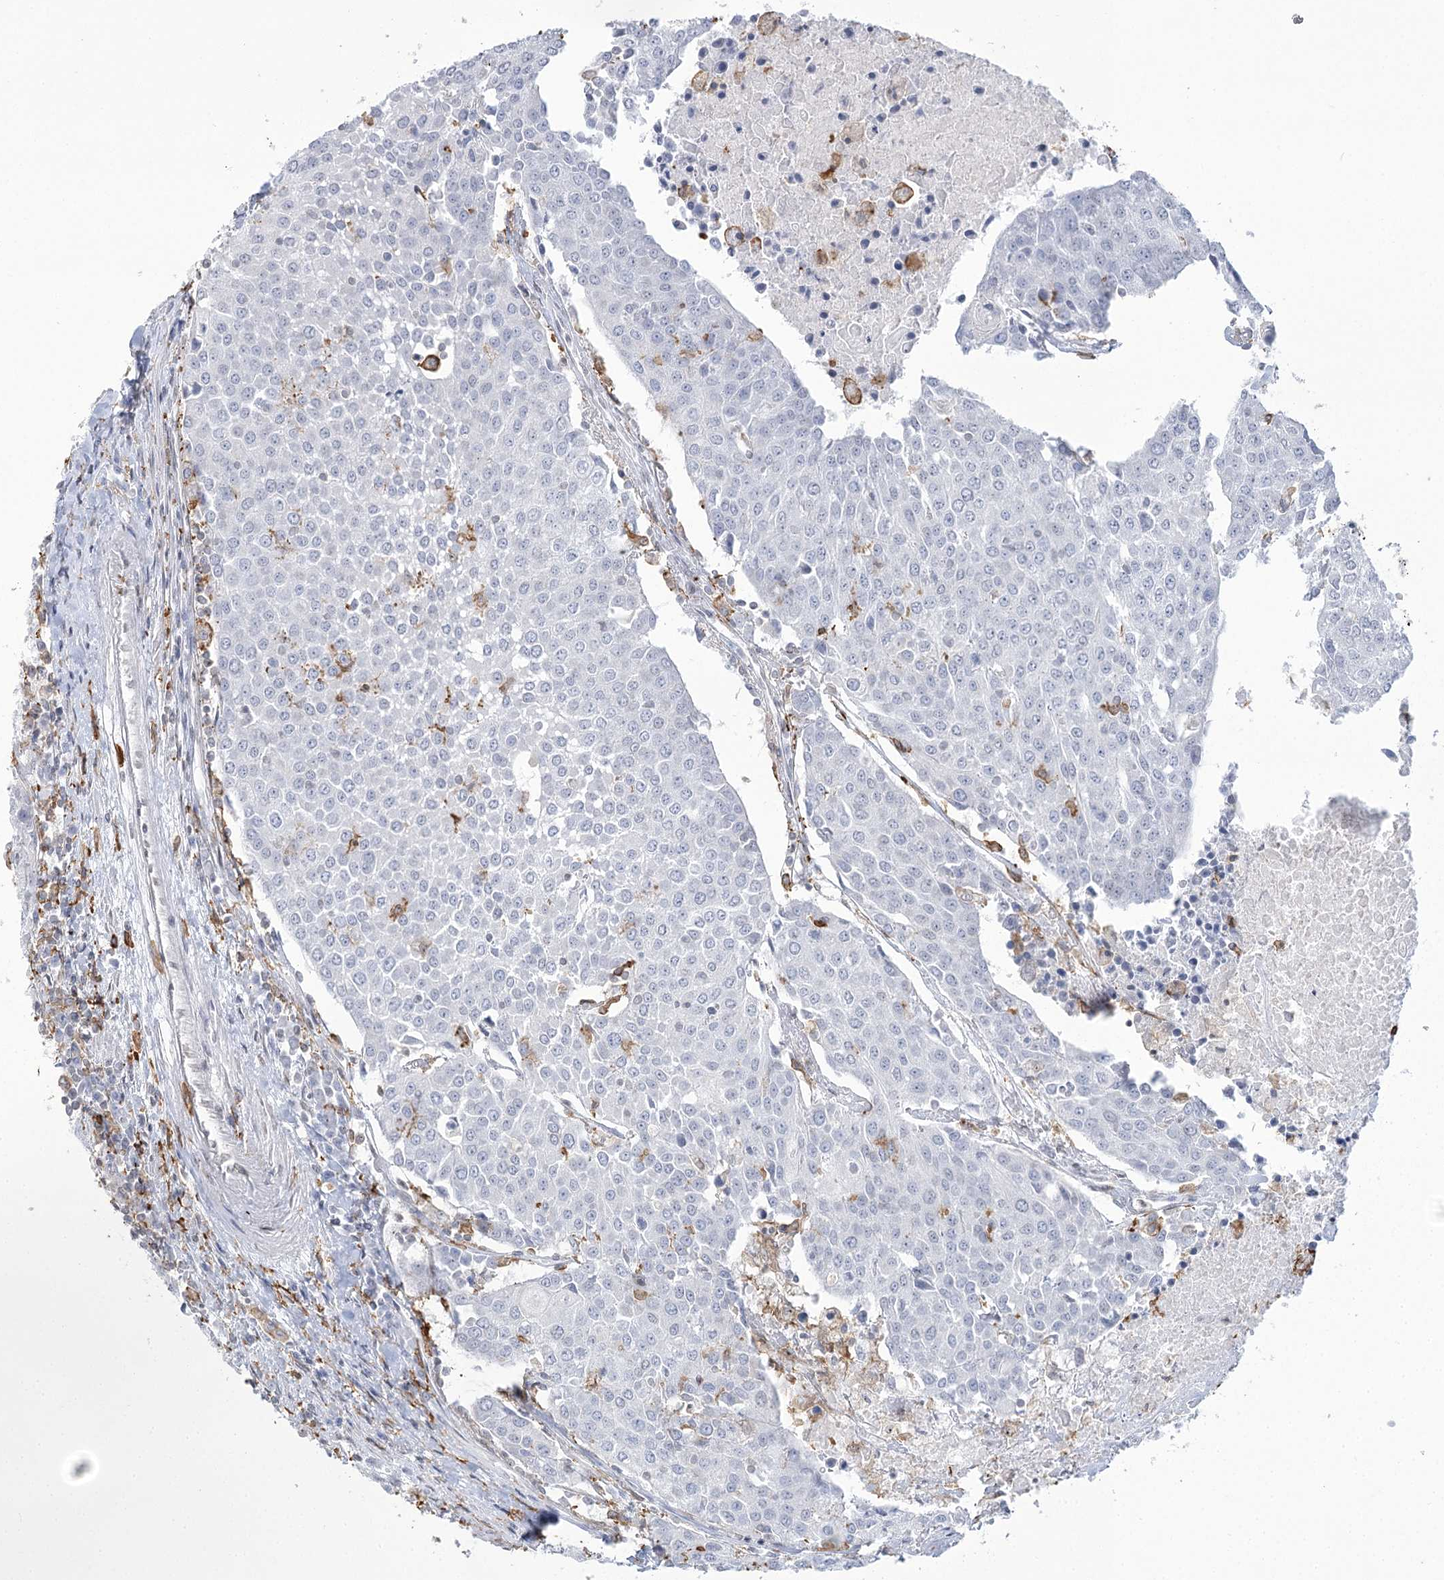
{"staining": {"intensity": "negative", "quantity": "none", "location": "none"}, "tissue": "urothelial cancer", "cell_type": "Tumor cells", "image_type": "cancer", "snomed": [{"axis": "morphology", "description": "Urothelial carcinoma, High grade"}, {"axis": "topography", "description": "Urinary bladder"}], "caption": "Immunohistochemistry (IHC) micrograph of urothelial cancer stained for a protein (brown), which shows no positivity in tumor cells.", "gene": "C11orf1", "patient": {"sex": "female", "age": 85}}